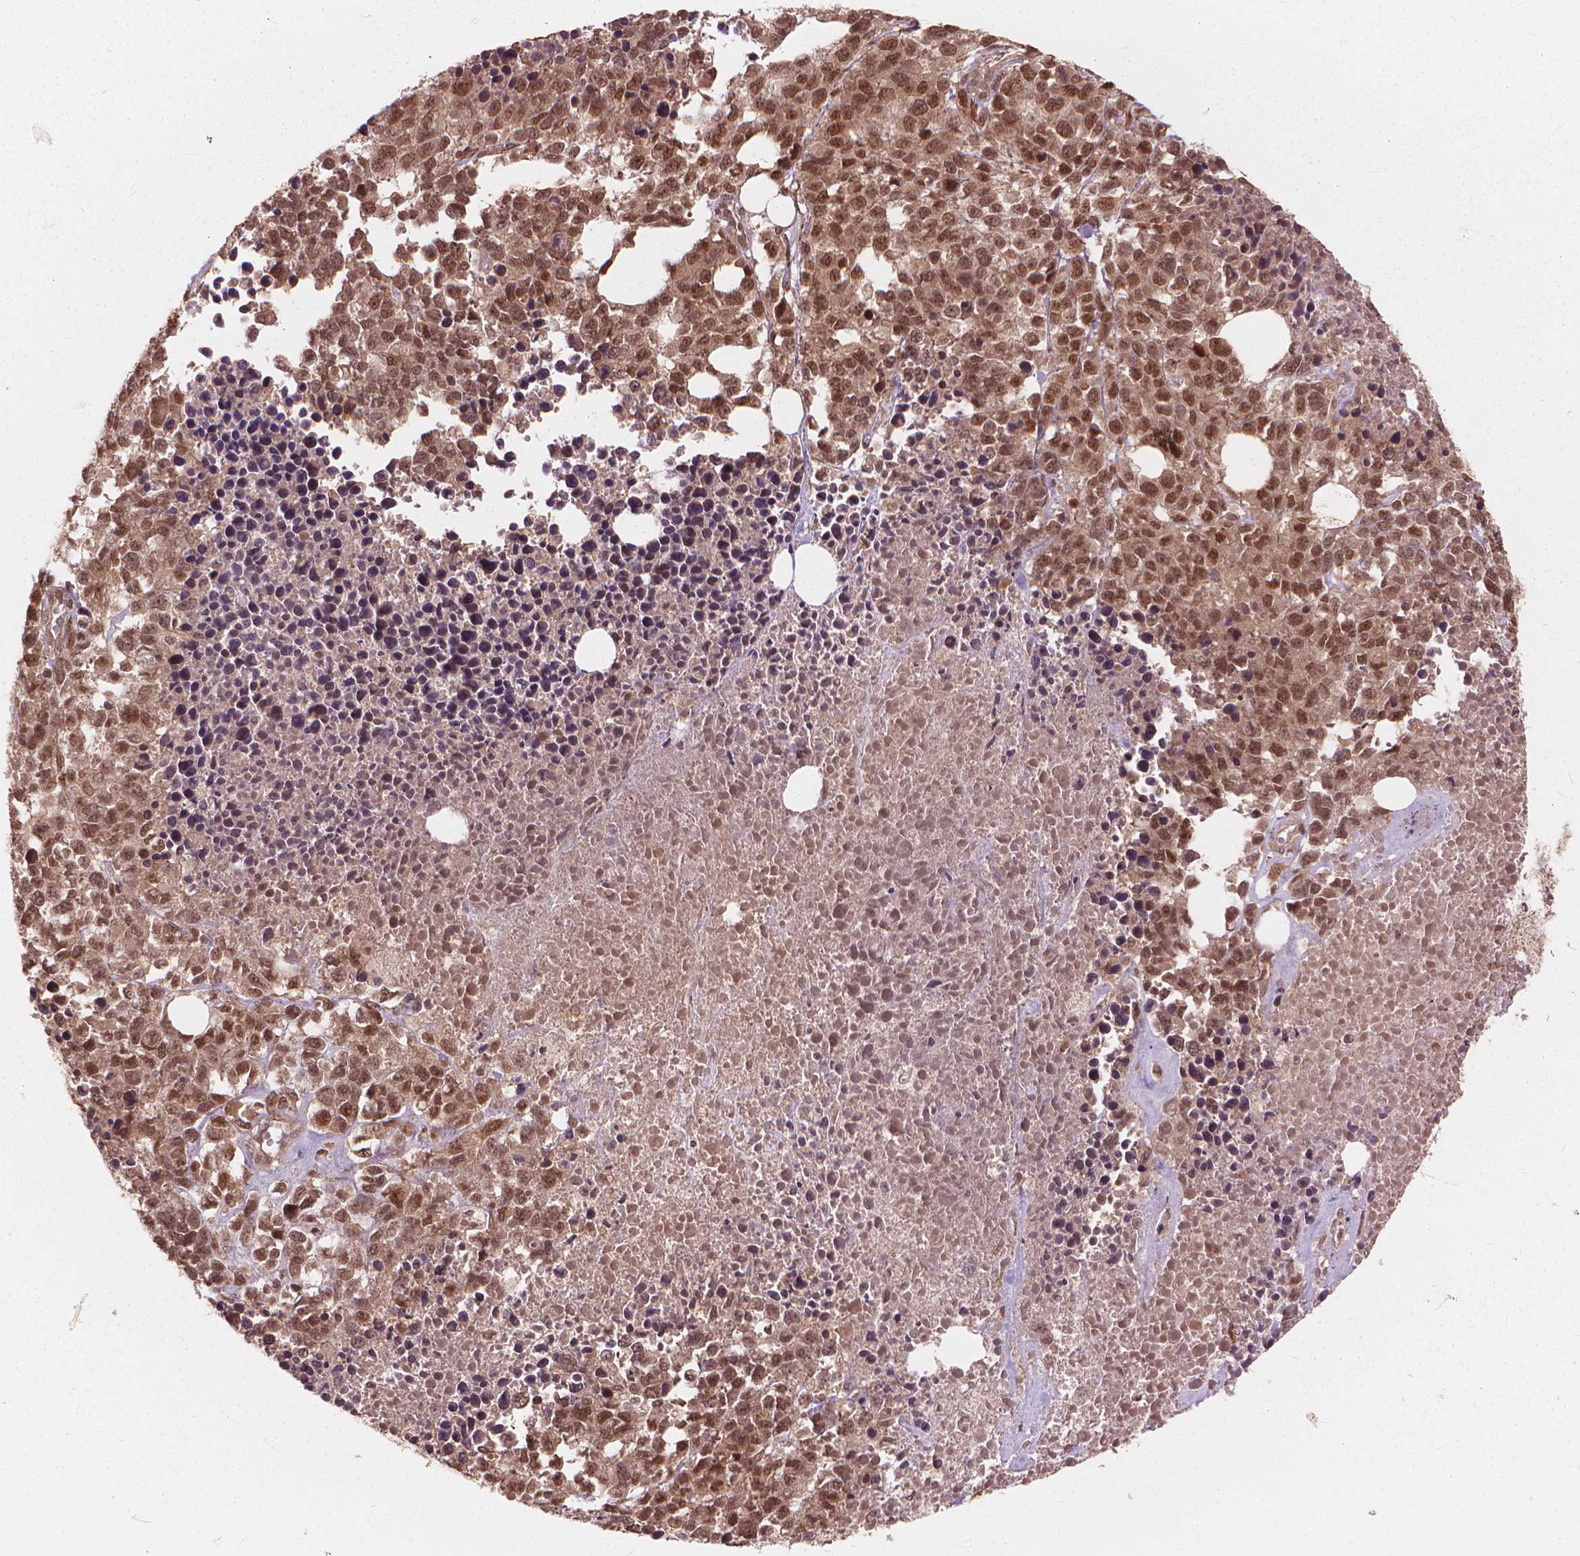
{"staining": {"intensity": "moderate", "quantity": ">75%", "location": "nuclear"}, "tissue": "melanoma", "cell_type": "Tumor cells", "image_type": "cancer", "snomed": [{"axis": "morphology", "description": "Malignant melanoma, Metastatic site"}, {"axis": "topography", "description": "Skin"}], "caption": "An immunohistochemistry photomicrograph of tumor tissue is shown. Protein staining in brown shows moderate nuclear positivity in melanoma within tumor cells.", "gene": "SSU72", "patient": {"sex": "male", "age": 84}}